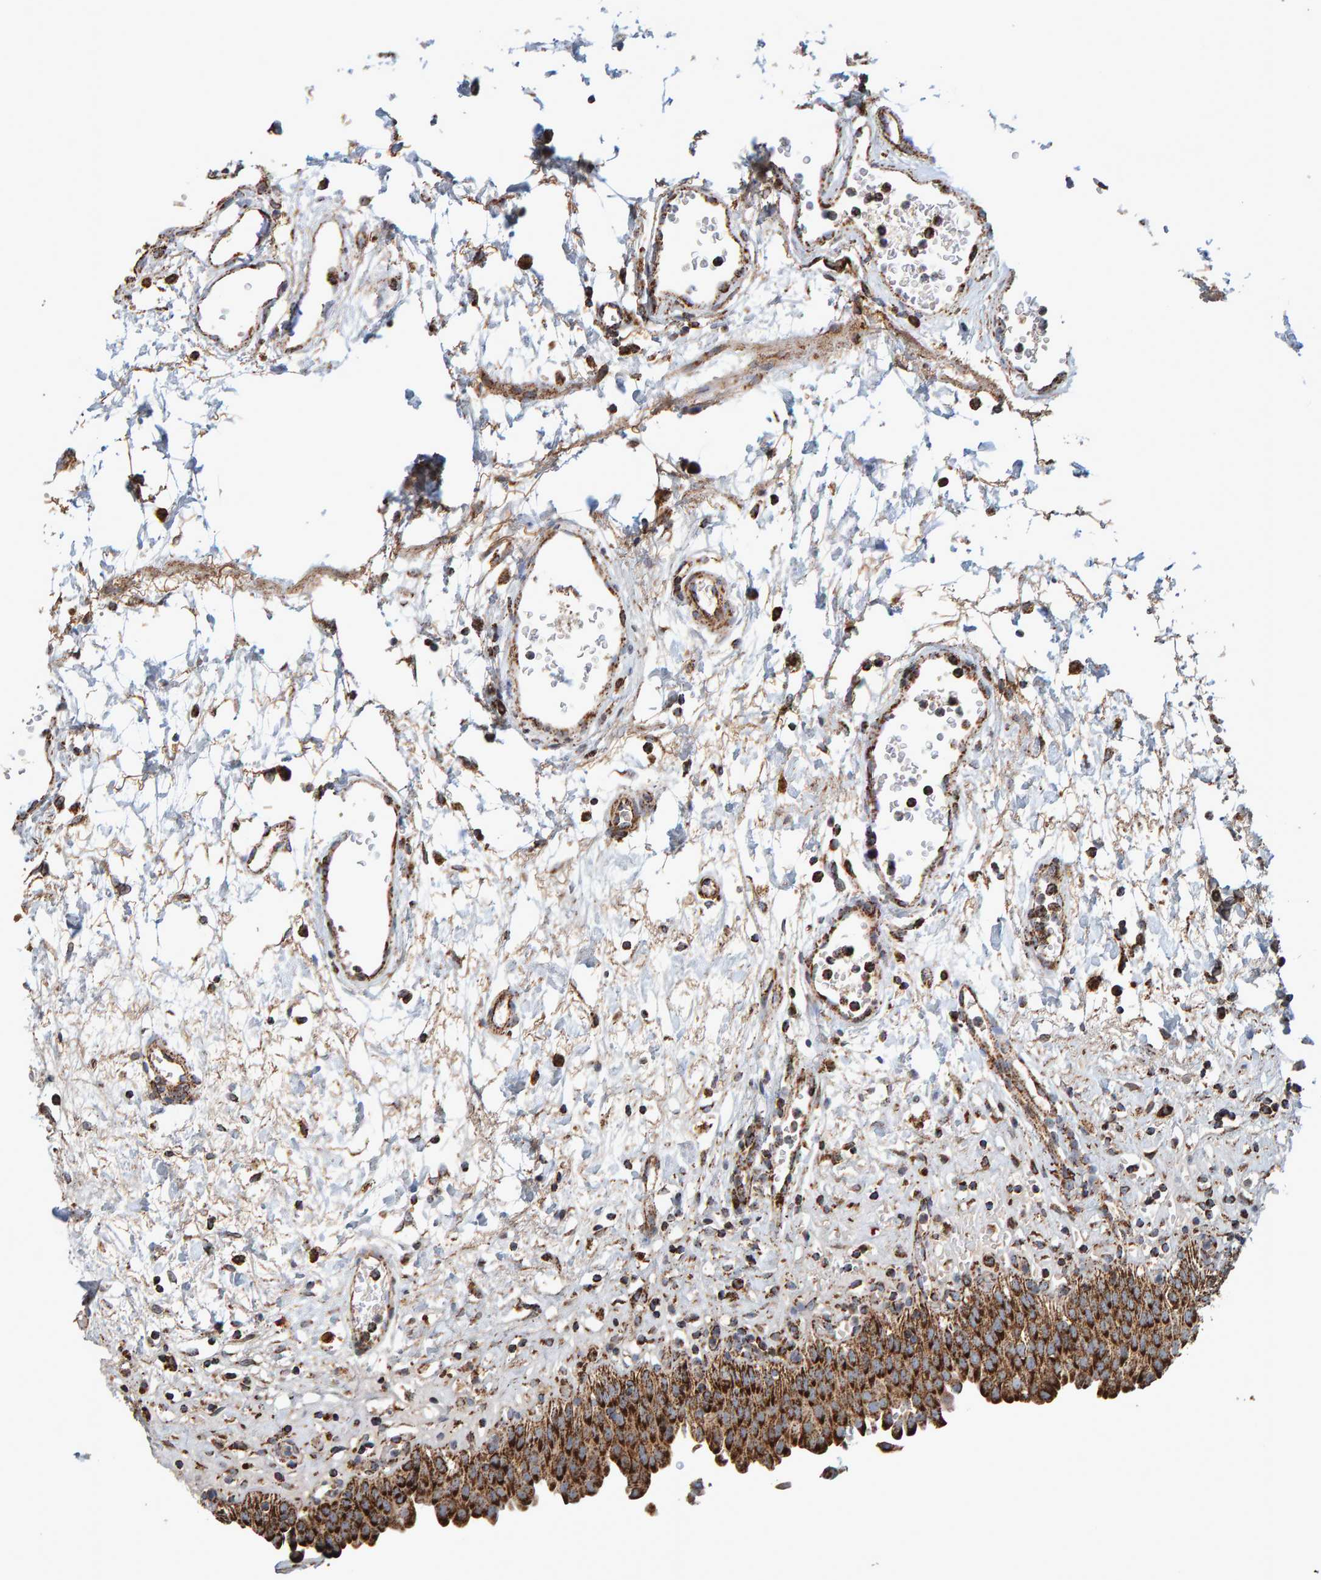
{"staining": {"intensity": "strong", "quantity": ">75%", "location": "cytoplasmic/membranous"}, "tissue": "urinary bladder", "cell_type": "Urothelial cells", "image_type": "normal", "snomed": [{"axis": "morphology", "description": "Urothelial carcinoma, High grade"}, {"axis": "topography", "description": "Urinary bladder"}], "caption": "A micrograph showing strong cytoplasmic/membranous staining in approximately >75% of urothelial cells in unremarkable urinary bladder, as visualized by brown immunohistochemical staining.", "gene": "MRPL45", "patient": {"sex": "male", "age": 46}}